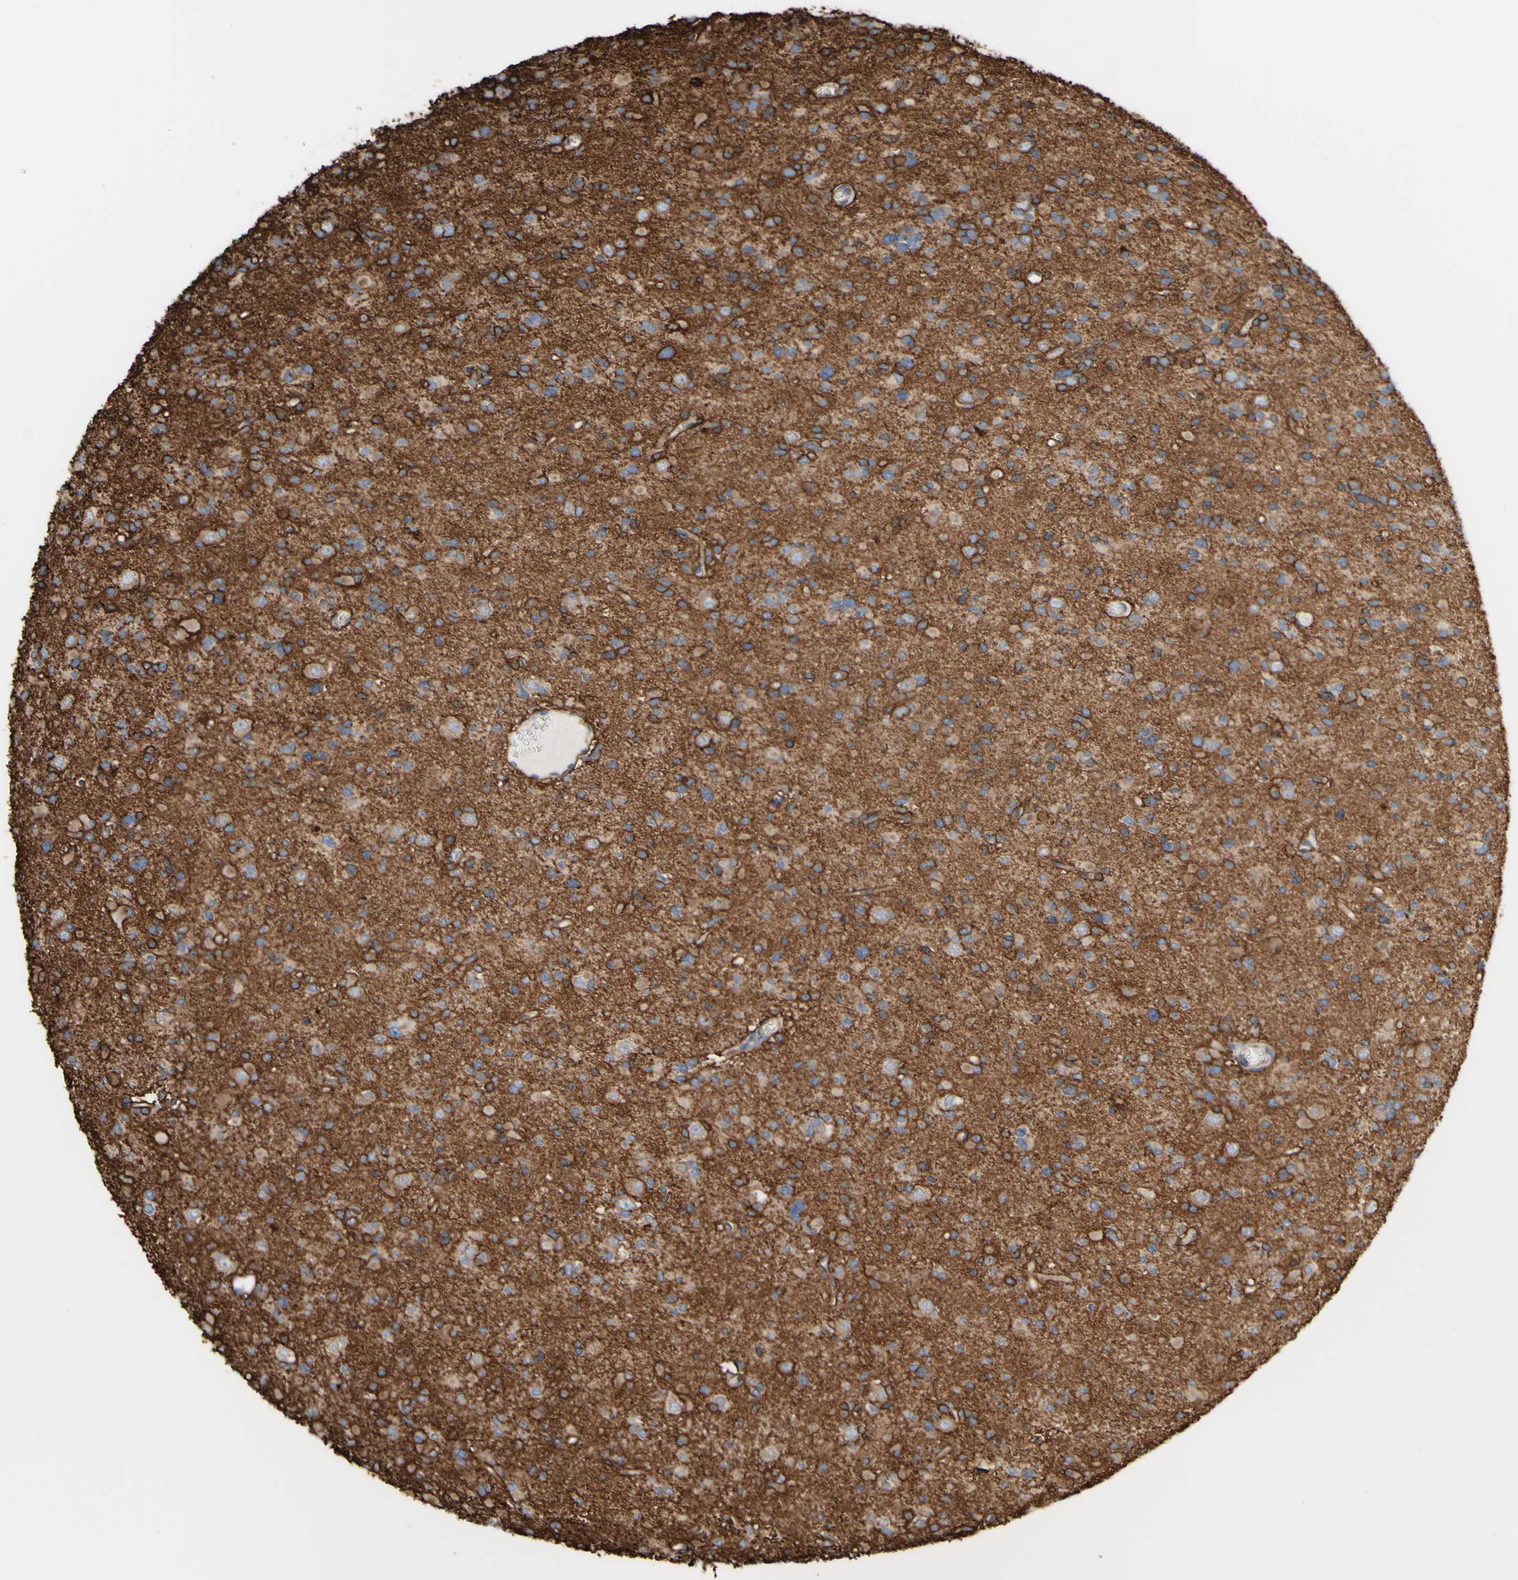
{"staining": {"intensity": "moderate", "quantity": ">75%", "location": "cytoplasmic/membranous"}, "tissue": "glioma", "cell_type": "Tumor cells", "image_type": "cancer", "snomed": [{"axis": "morphology", "description": "Glioma, malignant, Low grade"}, {"axis": "topography", "description": "Brain"}], "caption": "Protein expression analysis of human malignant low-grade glioma reveals moderate cytoplasmic/membranous positivity in about >75% of tumor cells.", "gene": "LRIG3", "patient": {"sex": "female", "age": 22}}